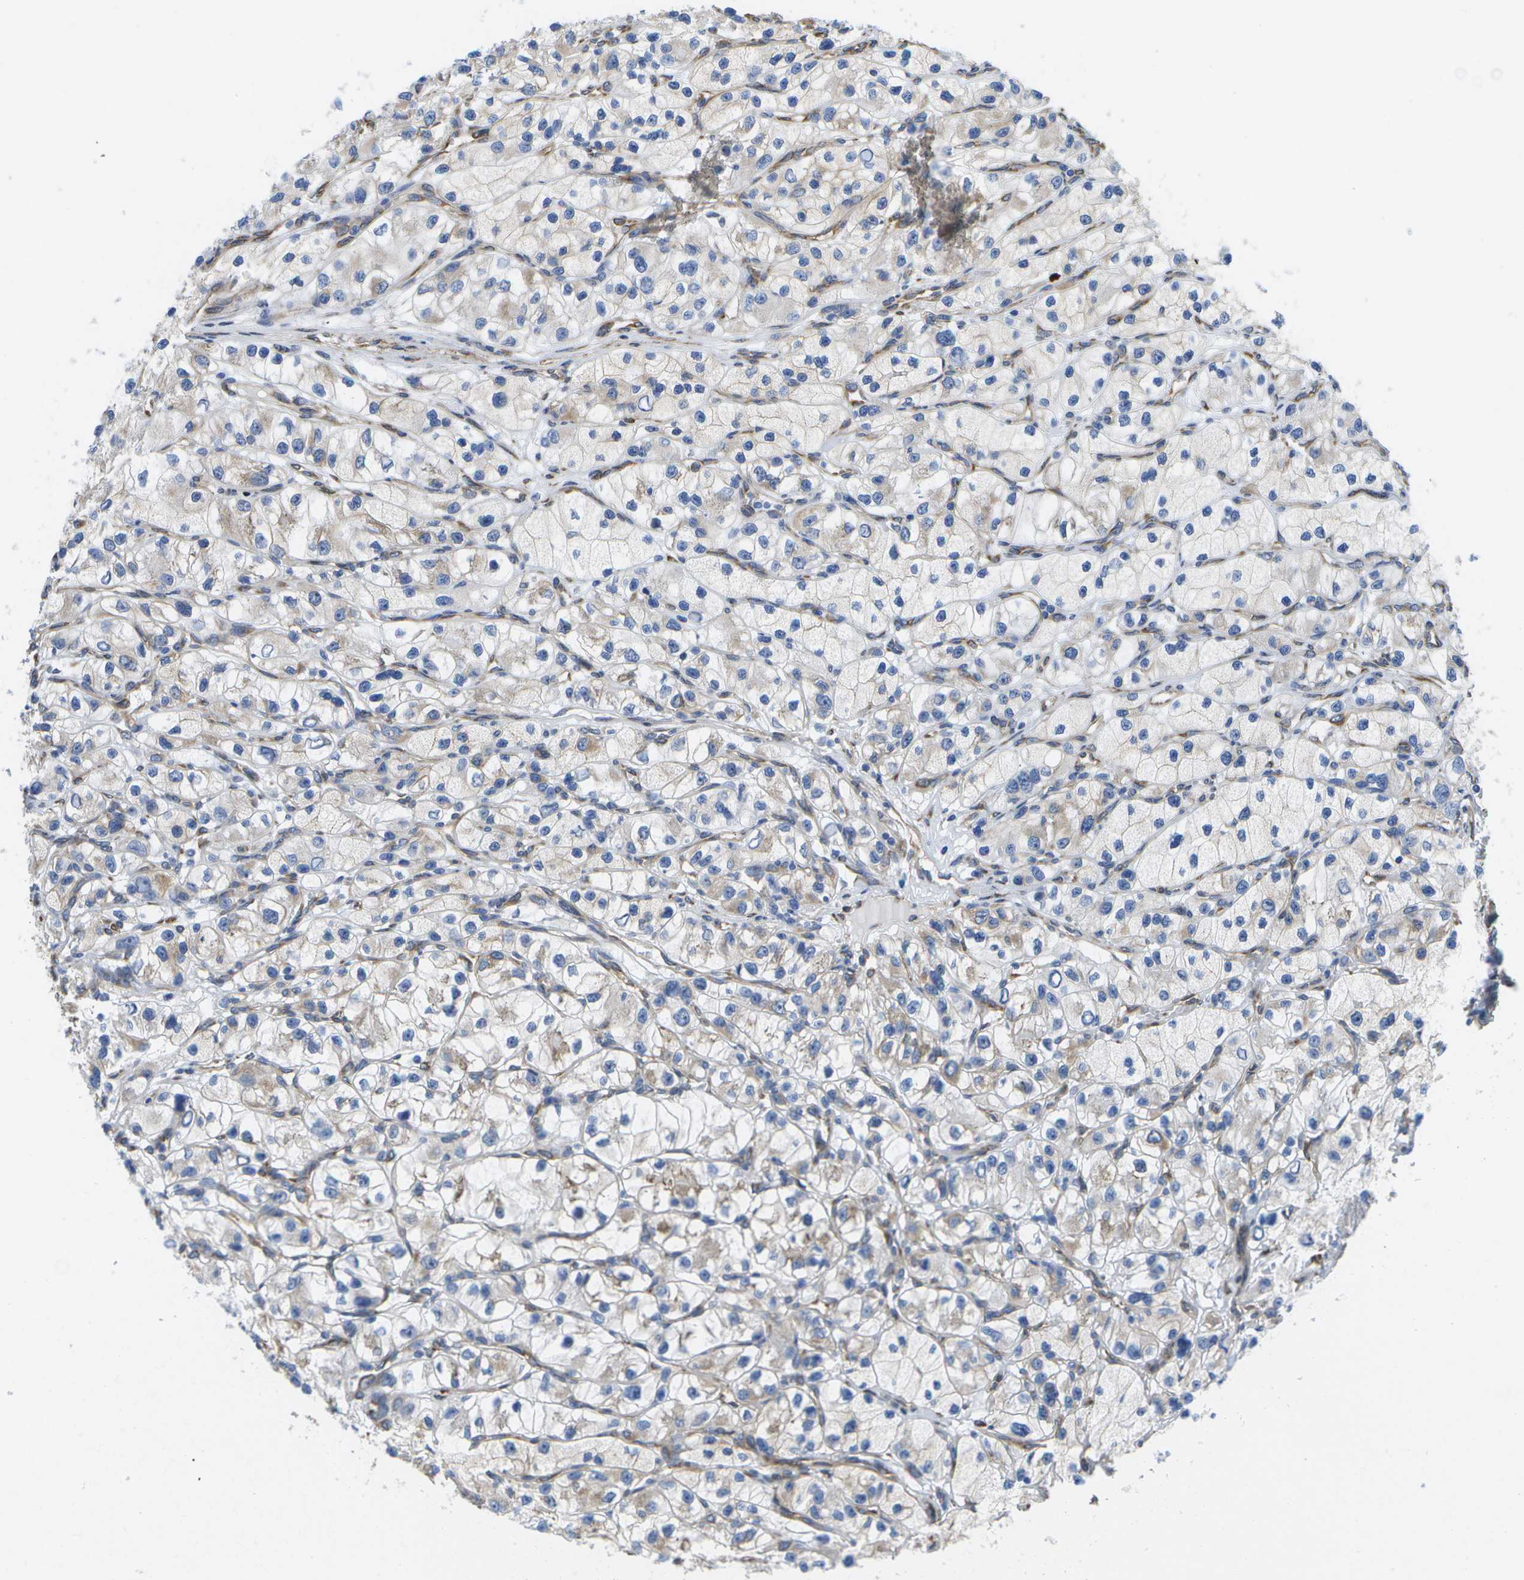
{"staining": {"intensity": "weak", "quantity": "25%-75%", "location": "cytoplasmic/membranous"}, "tissue": "renal cancer", "cell_type": "Tumor cells", "image_type": "cancer", "snomed": [{"axis": "morphology", "description": "Adenocarcinoma, NOS"}, {"axis": "topography", "description": "Kidney"}], "caption": "Human renal cancer (adenocarcinoma) stained with a brown dye reveals weak cytoplasmic/membranous positive positivity in approximately 25%-75% of tumor cells.", "gene": "ZDHHC17", "patient": {"sex": "female", "age": 57}}